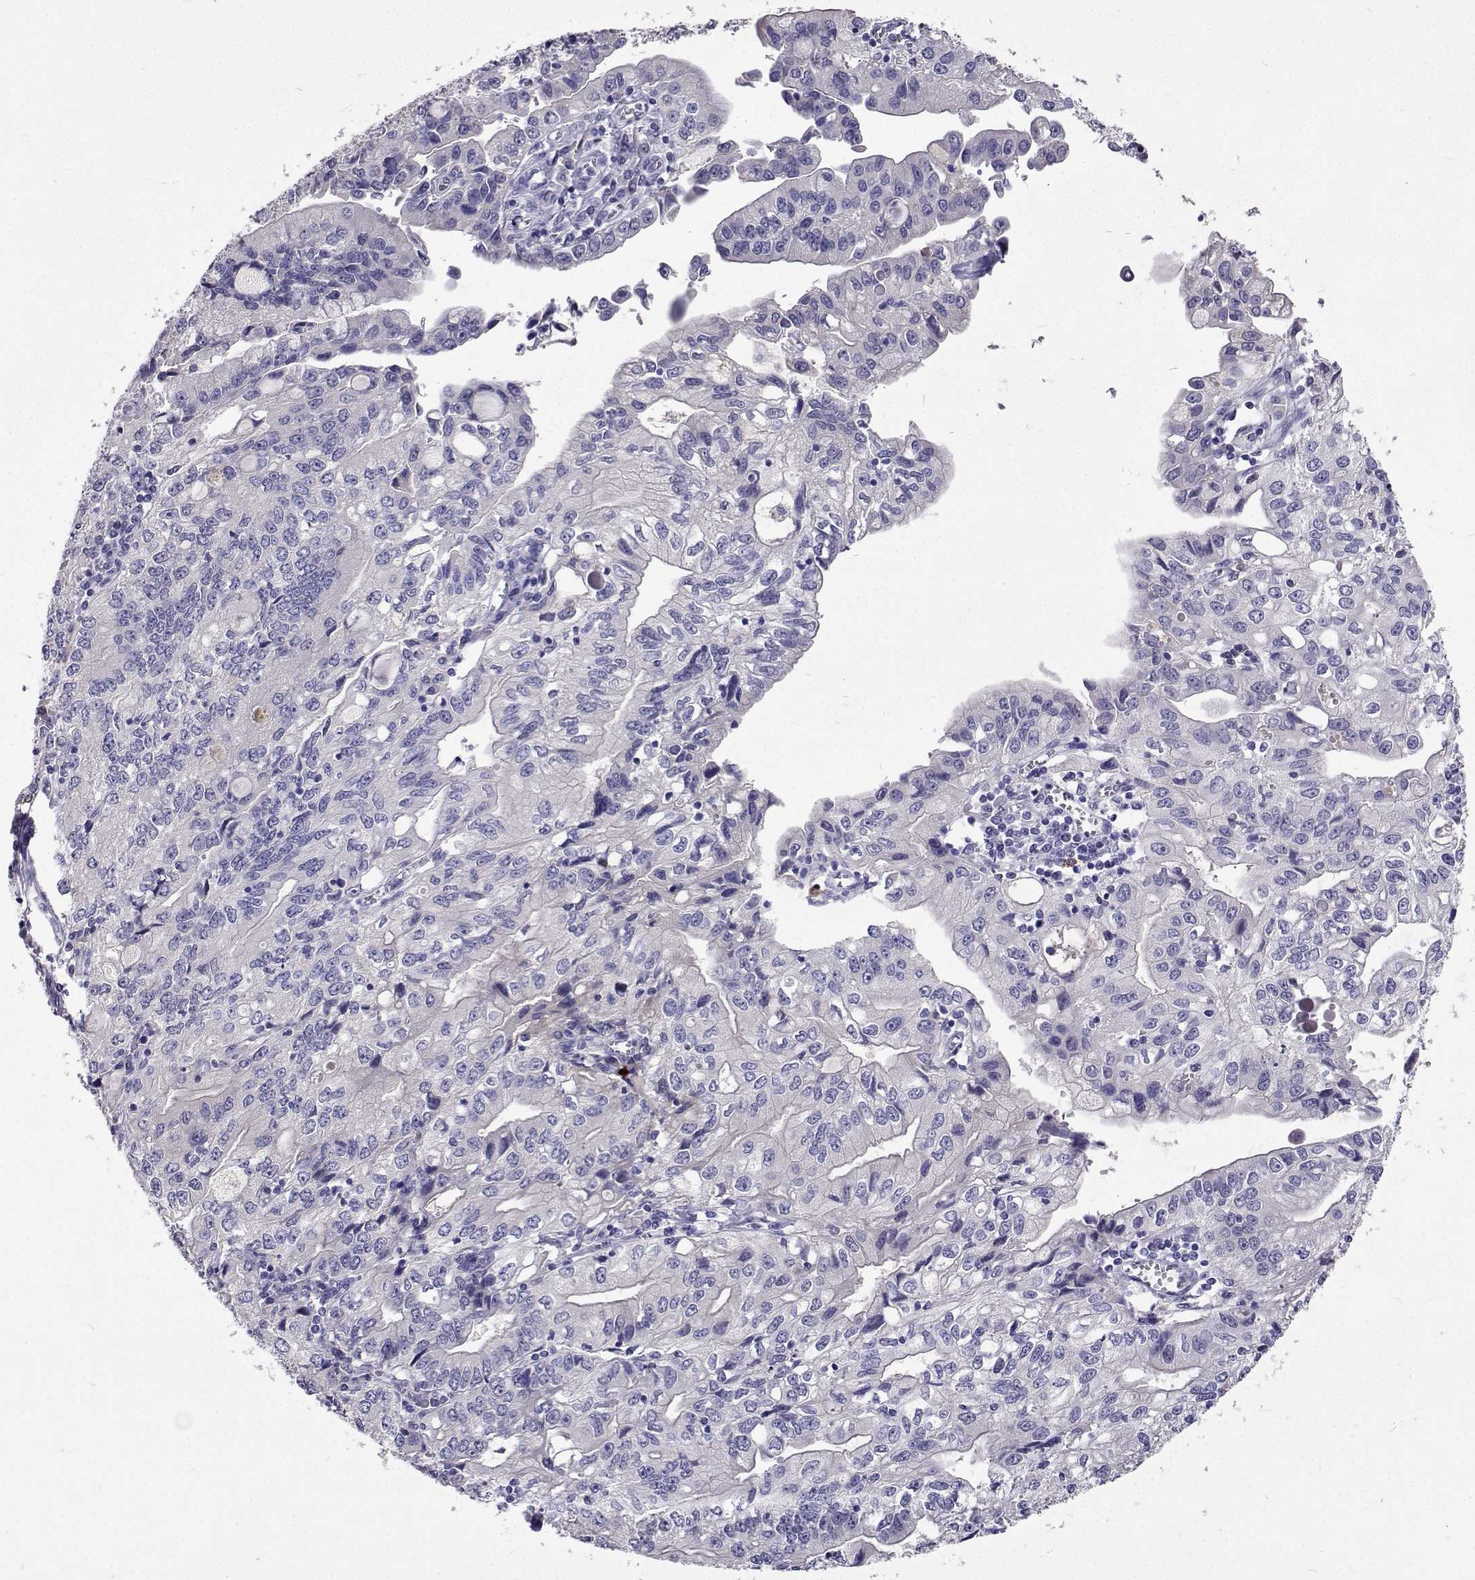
{"staining": {"intensity": "negative", "quantity": "none", "location": "none"}, "tissue": "stomach cancer", "cell_type": "Tumor cells", "image_type": "cancer", "snomed": [{"axis": "morphology", "description": "Adenocarcinoma, NOS"}, {"axis": "topography", "description": "Stomach, lower"}], "caption": "The image exhibits no significant expression in tumor cells of stomach cancer (adenocarcinoma).", "gene": "CFAP44", "patient": {"sex": "female", "age": 72}}